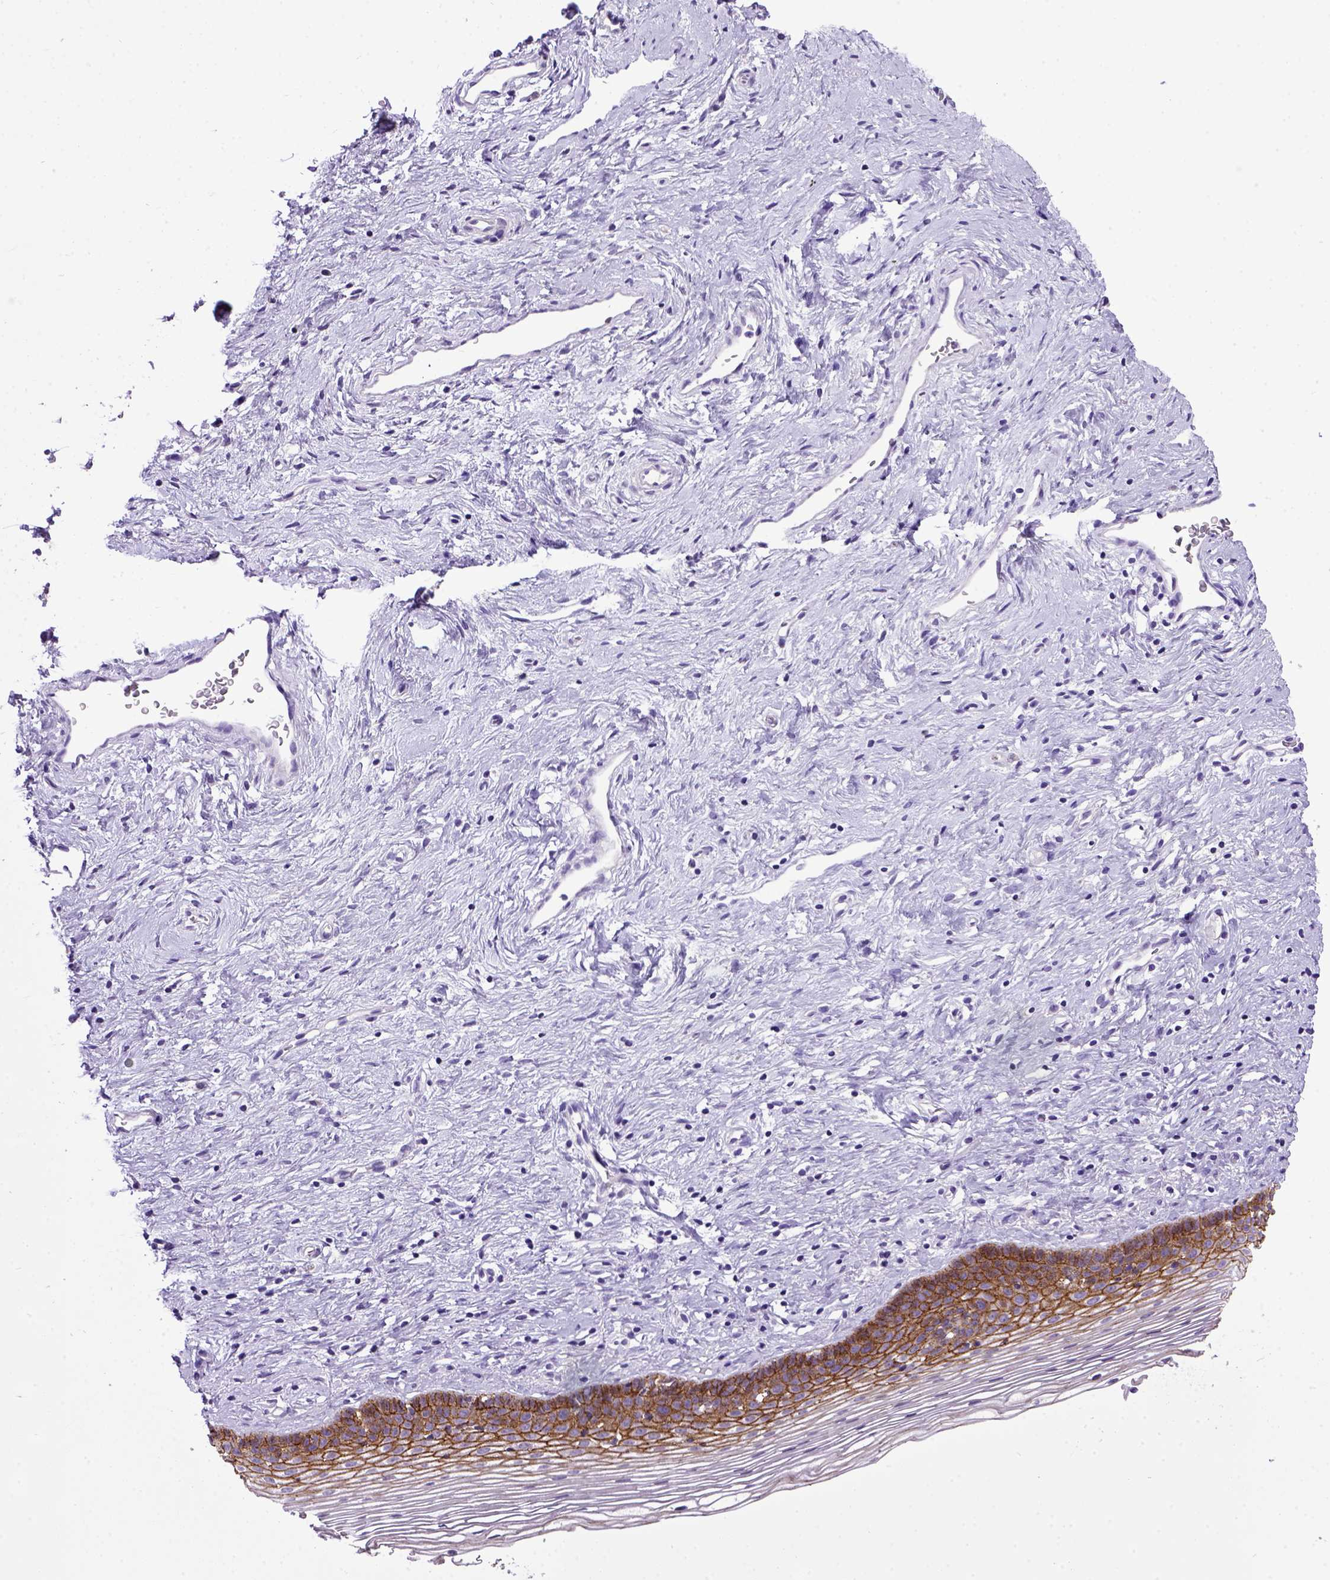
{"staining": {"intensity": "strong", "quantity": ">75%", "location": "cytoplasmic/membranous"}, "tissue": "cervix", "cell_type": "Glandular cells", "image_type": "normal", "snomed": [{"axis": "morphology", "description": "Normal tissue, NOS"}, {"axis": "topography", "description": "Cervix"}], "caption": "Immunohistochemistry (IHC) photomicrograph of unremarkable cervix stained for a protein (brown), which demonstrates high levels of strong cytoplasmic/membranous staining in approximately >75% of glandular cells.", "gene": "CDH1", "patient": {"sex": "female", "age": 39}}